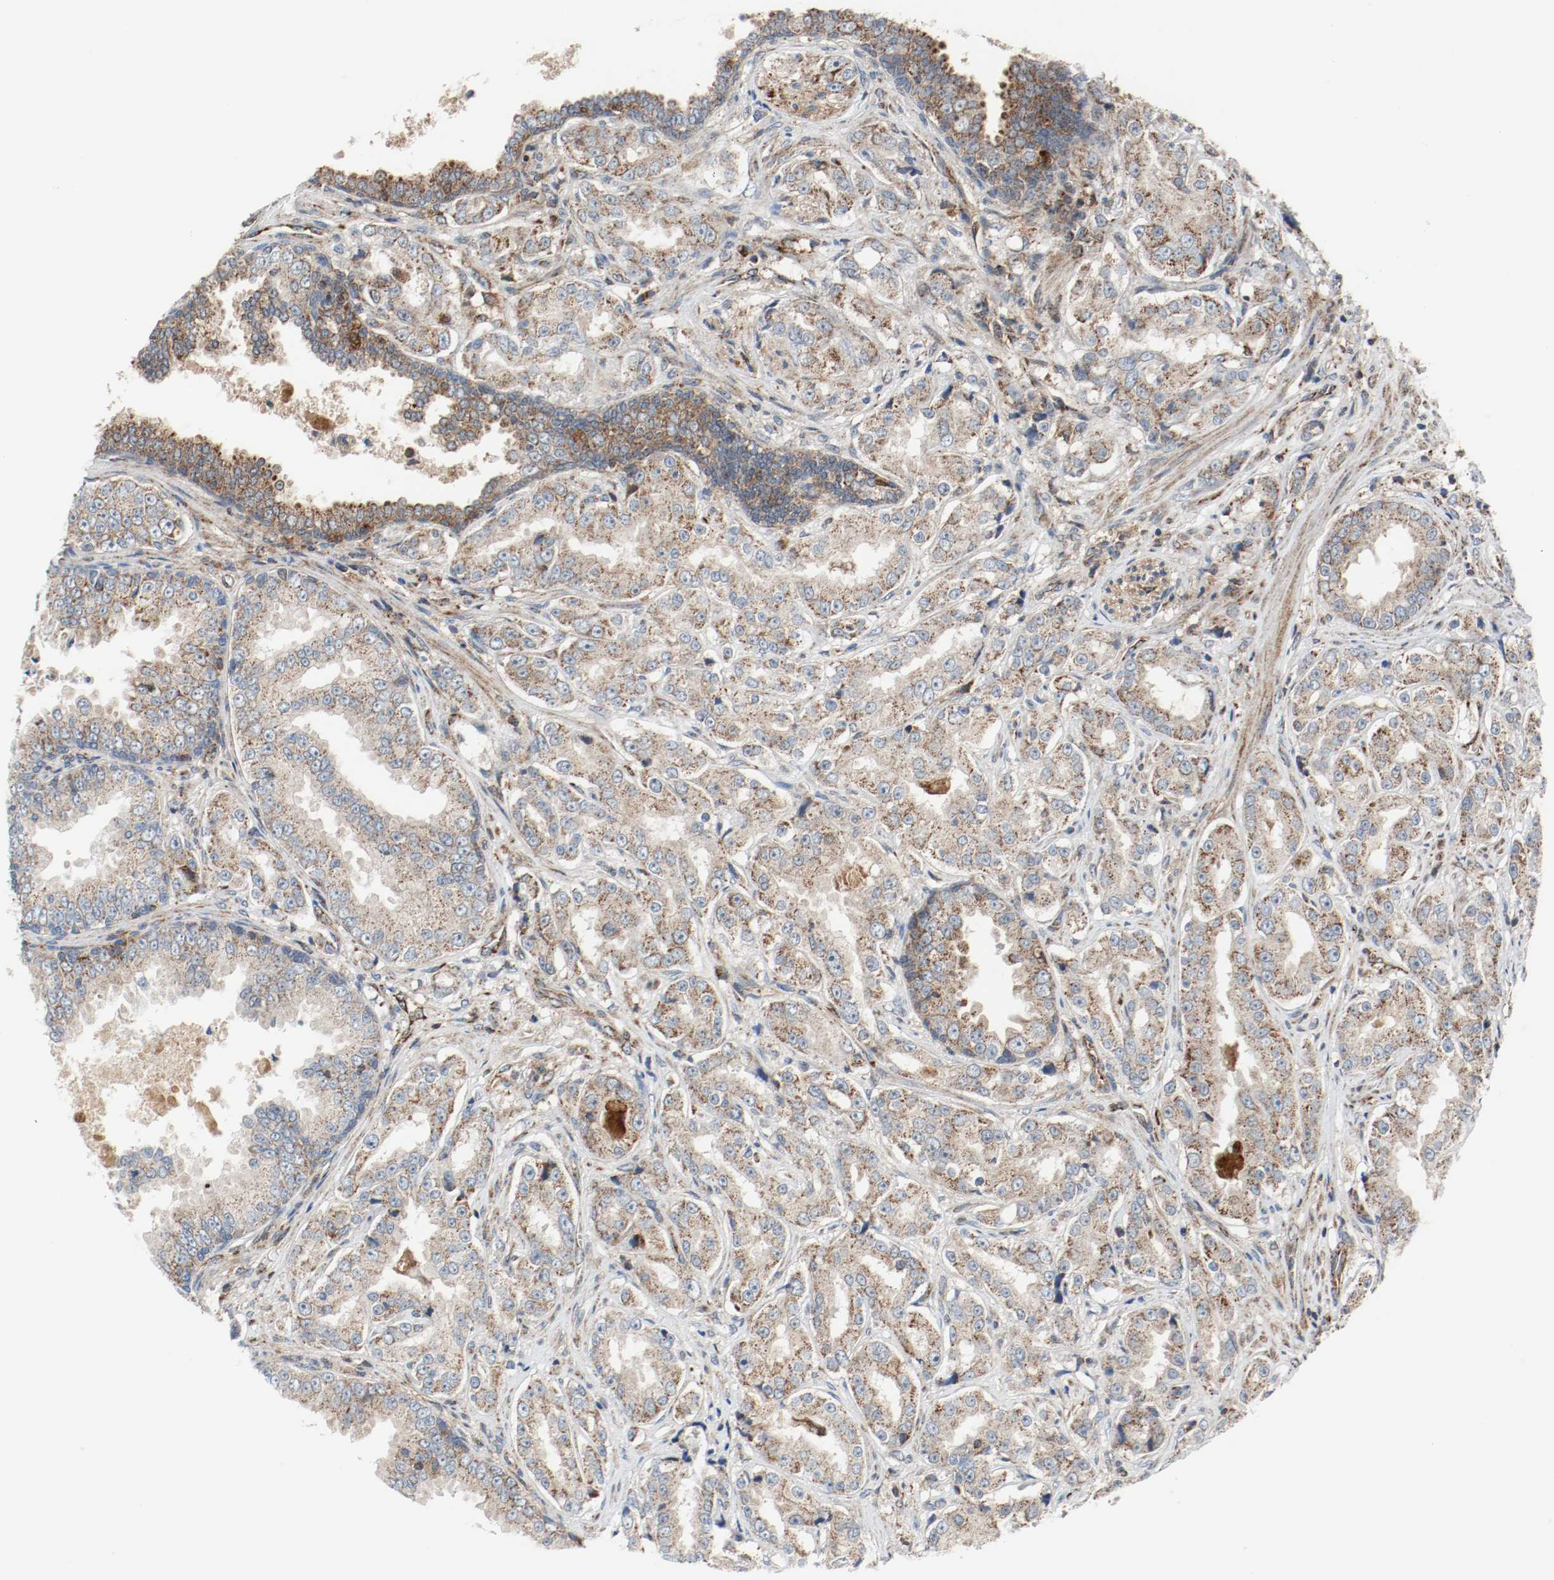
{"staining": {"intensity": "moderate", "quantity": ">75%", "location": "cytoplasmic/membranous"}, "tissue": "prostate cancer", "cell_type": "Tumor cells", "image_type": "cancer", "snomed": [{"axis": "morphology", "description": "Adenocarcinoma, High grade"}, {"axis": "topography", "description": "Prostate"}], "caption": "Protein expression analysis of adenocarcinoma (high-grade) (prostate) demonstrates moderate cytoplasmic/membranous positivity in about >75% of tumor cells.", "gene": "TXNRD1", "patient": {"sex": "male", "age": 73}}